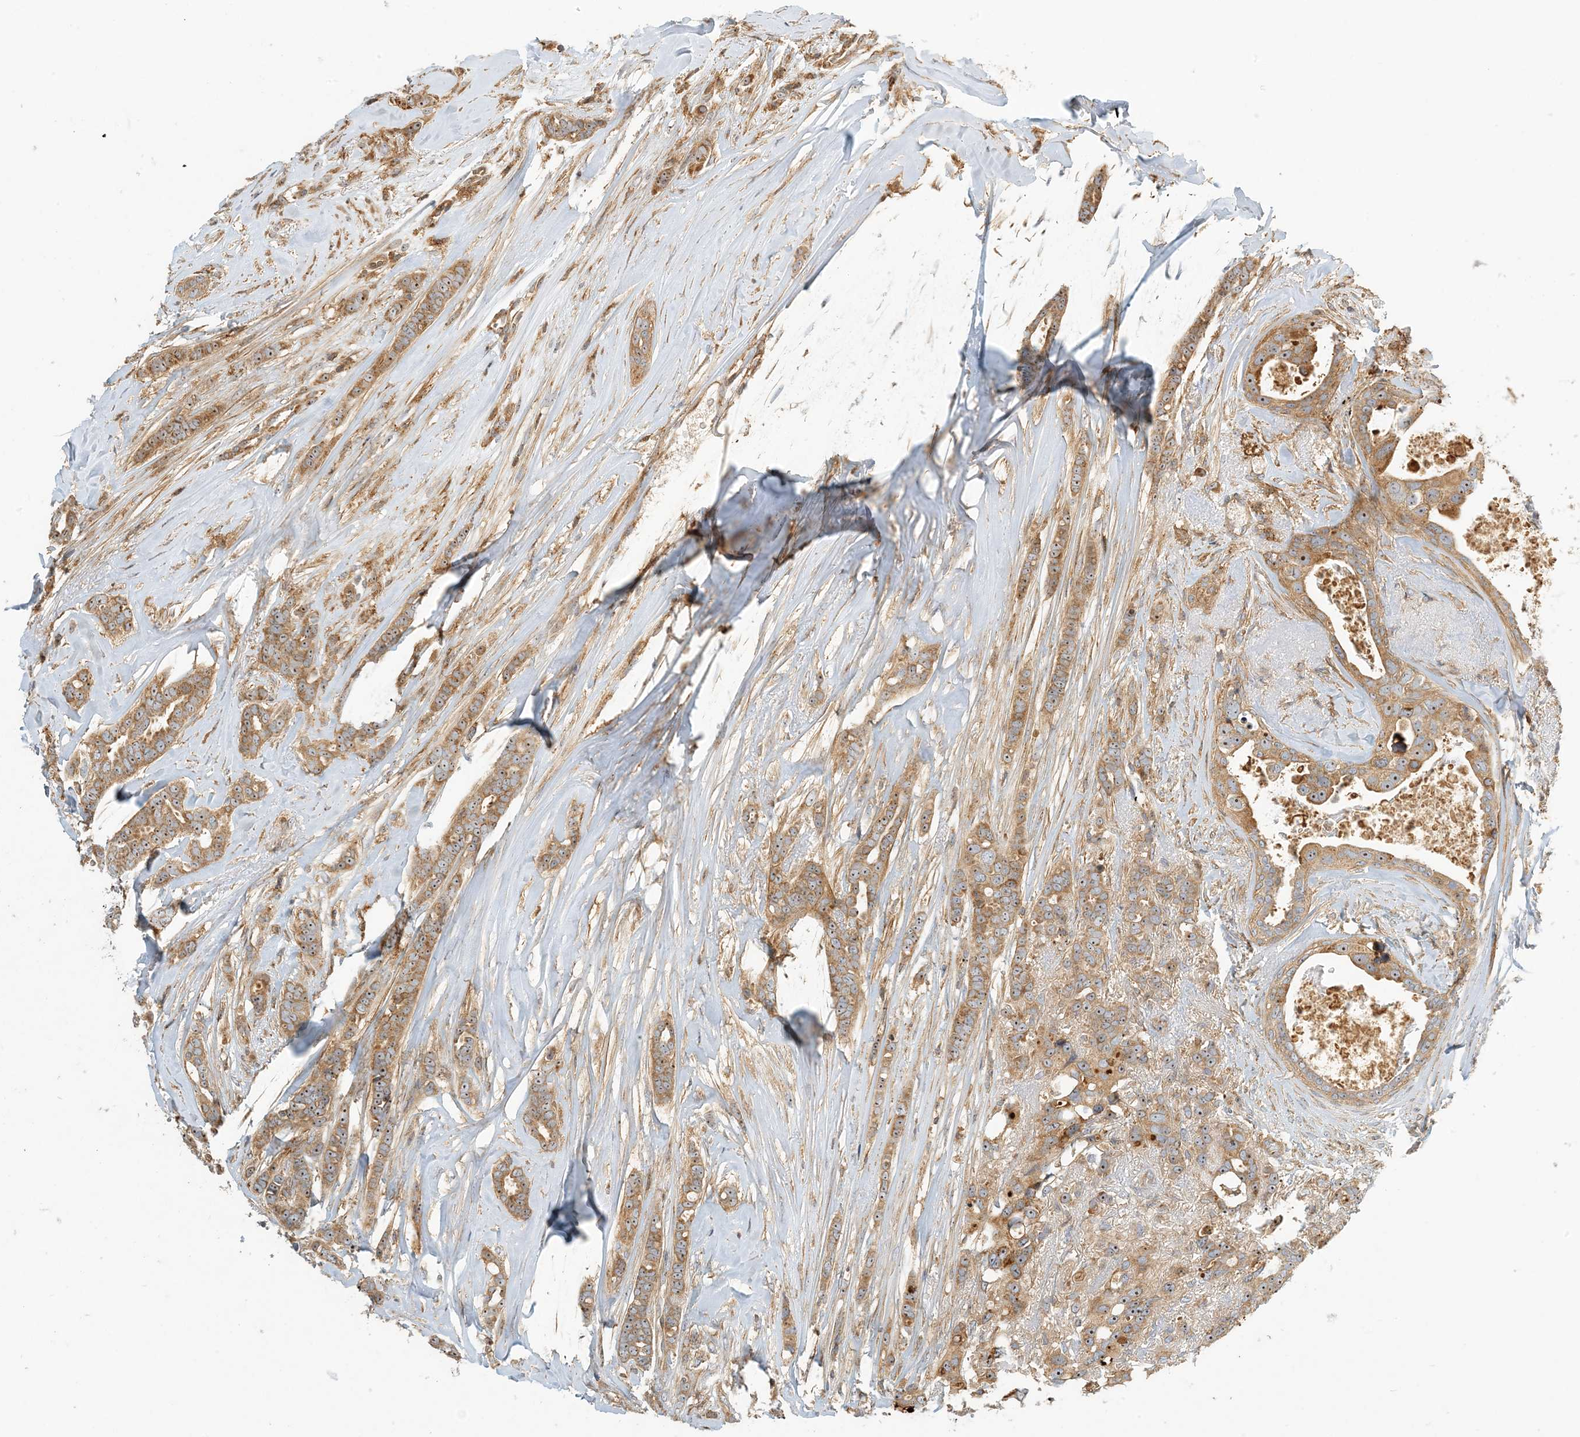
{"staining": {"intensity": "moderate", "quantity": ">75%", "location": "cytoplasmic/membranous,nuclear"}, "tissue": "breast cancer", "cell_type": "Tumor cells", "image_type": "cancer", "snomed": [{"axis": "morphology", "description": "Lobular carcinoma"}, {"axis": "topography", "description": "Breast"}], "caption": "Breast cancer stained with a brown dye exhibits moderate cytoplasmic/membranous and nuclear positive staining in about >75% of tumor cells.", "gene": "COLEC11", "patient": {"sex": "female", "age": 51}}